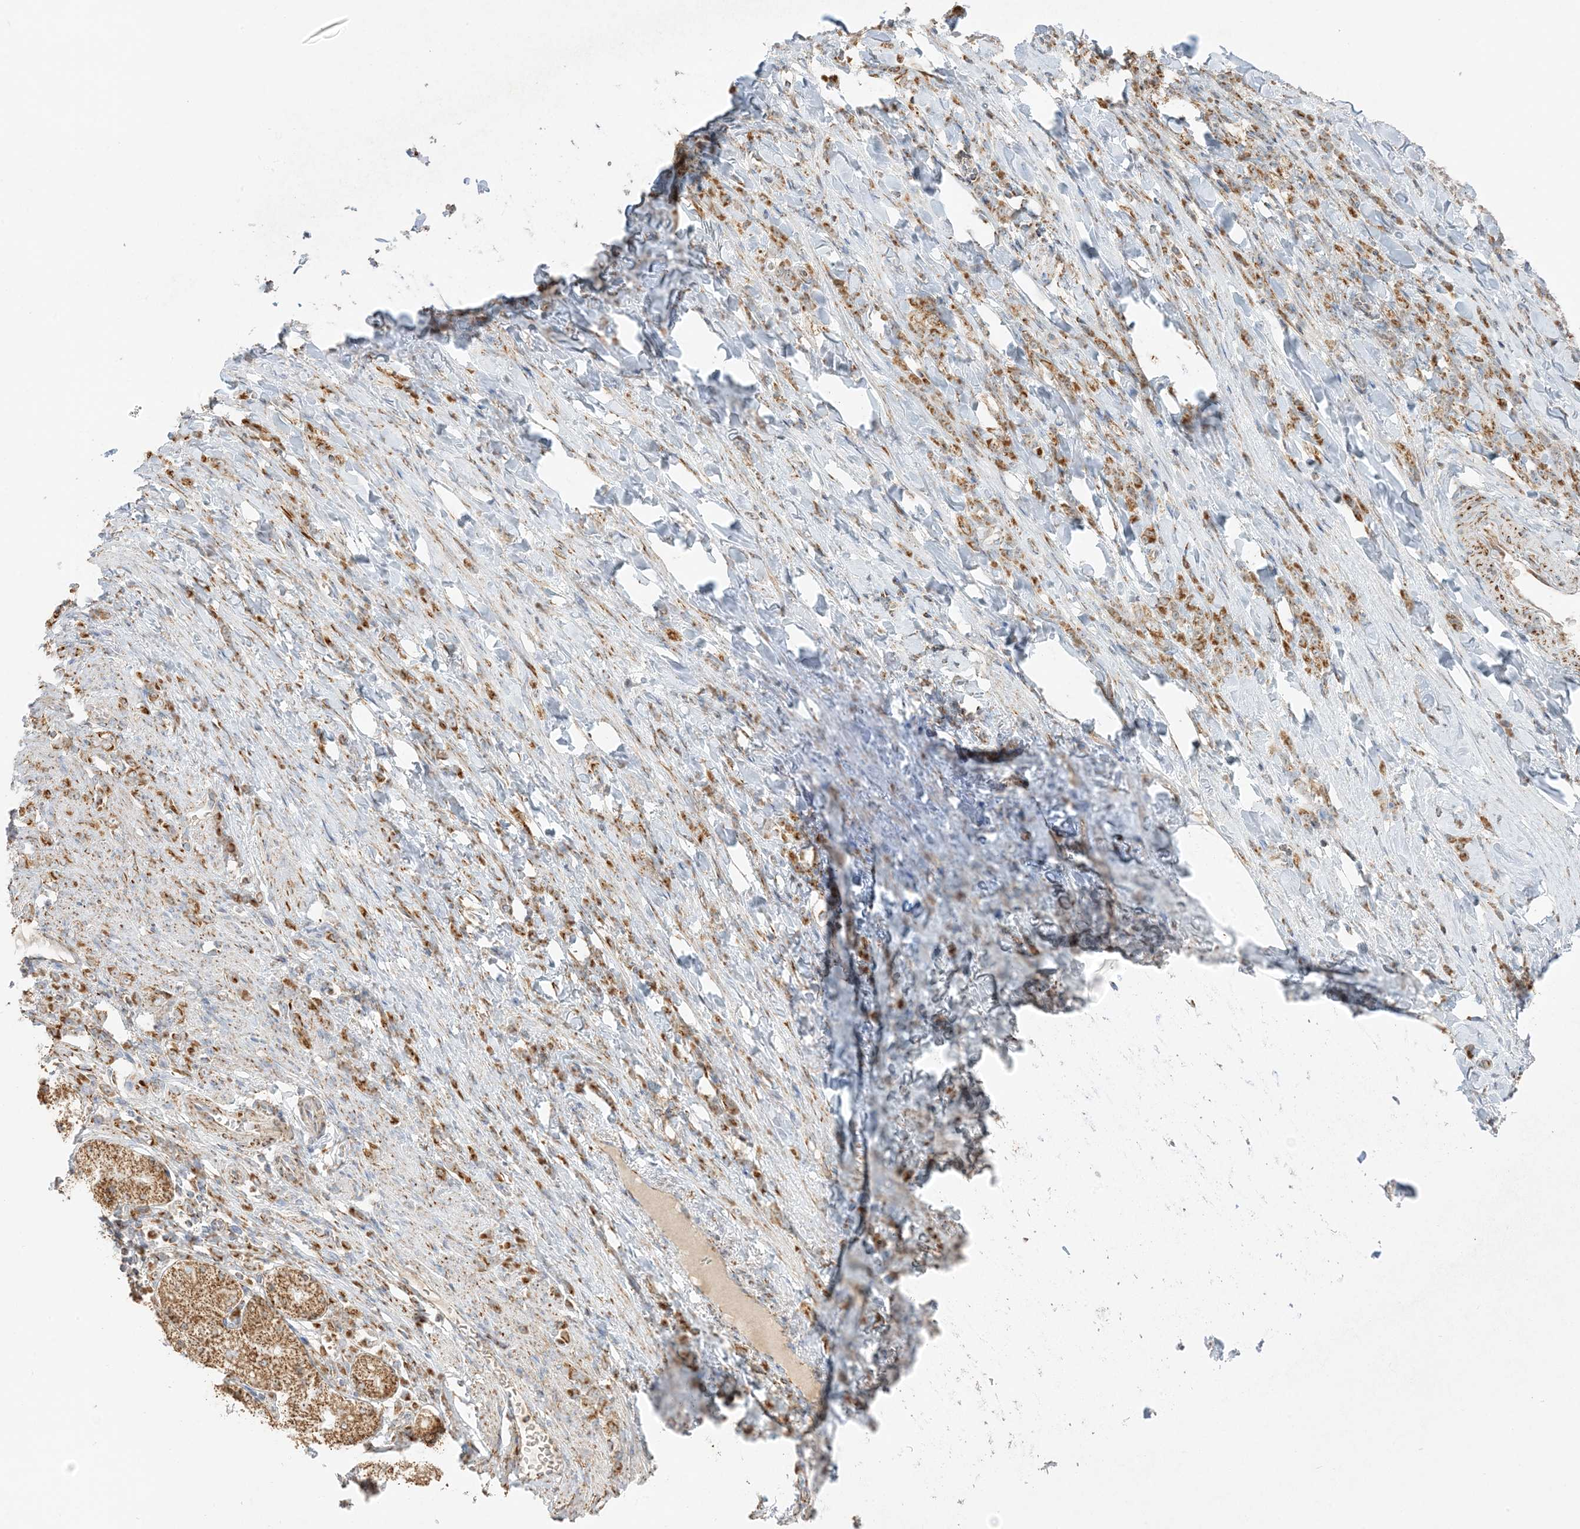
{"staining": {"intensity": "moderate", "quantity": ">75%", "location": "cytoplasmic/membranous"}, "tissue": "stomach cancer", "cell_type": "Tumor cells", "image_type": "cancer", "snomed": [{"axis": "morphology", "description": "Normal tissue, NOS"}, {"axis": "morphology", "description": "Adenocarcinoma, NOS"}, {"axis": "topography", "description": "Stomach"}], "caption": "An image of stomach cancer stained for a protein reveals moderate cytoplasmic/membranous brown staining in tumor cells.", "gene": "SLC25A12", "patient": {"sex": "male", "age": 82}}